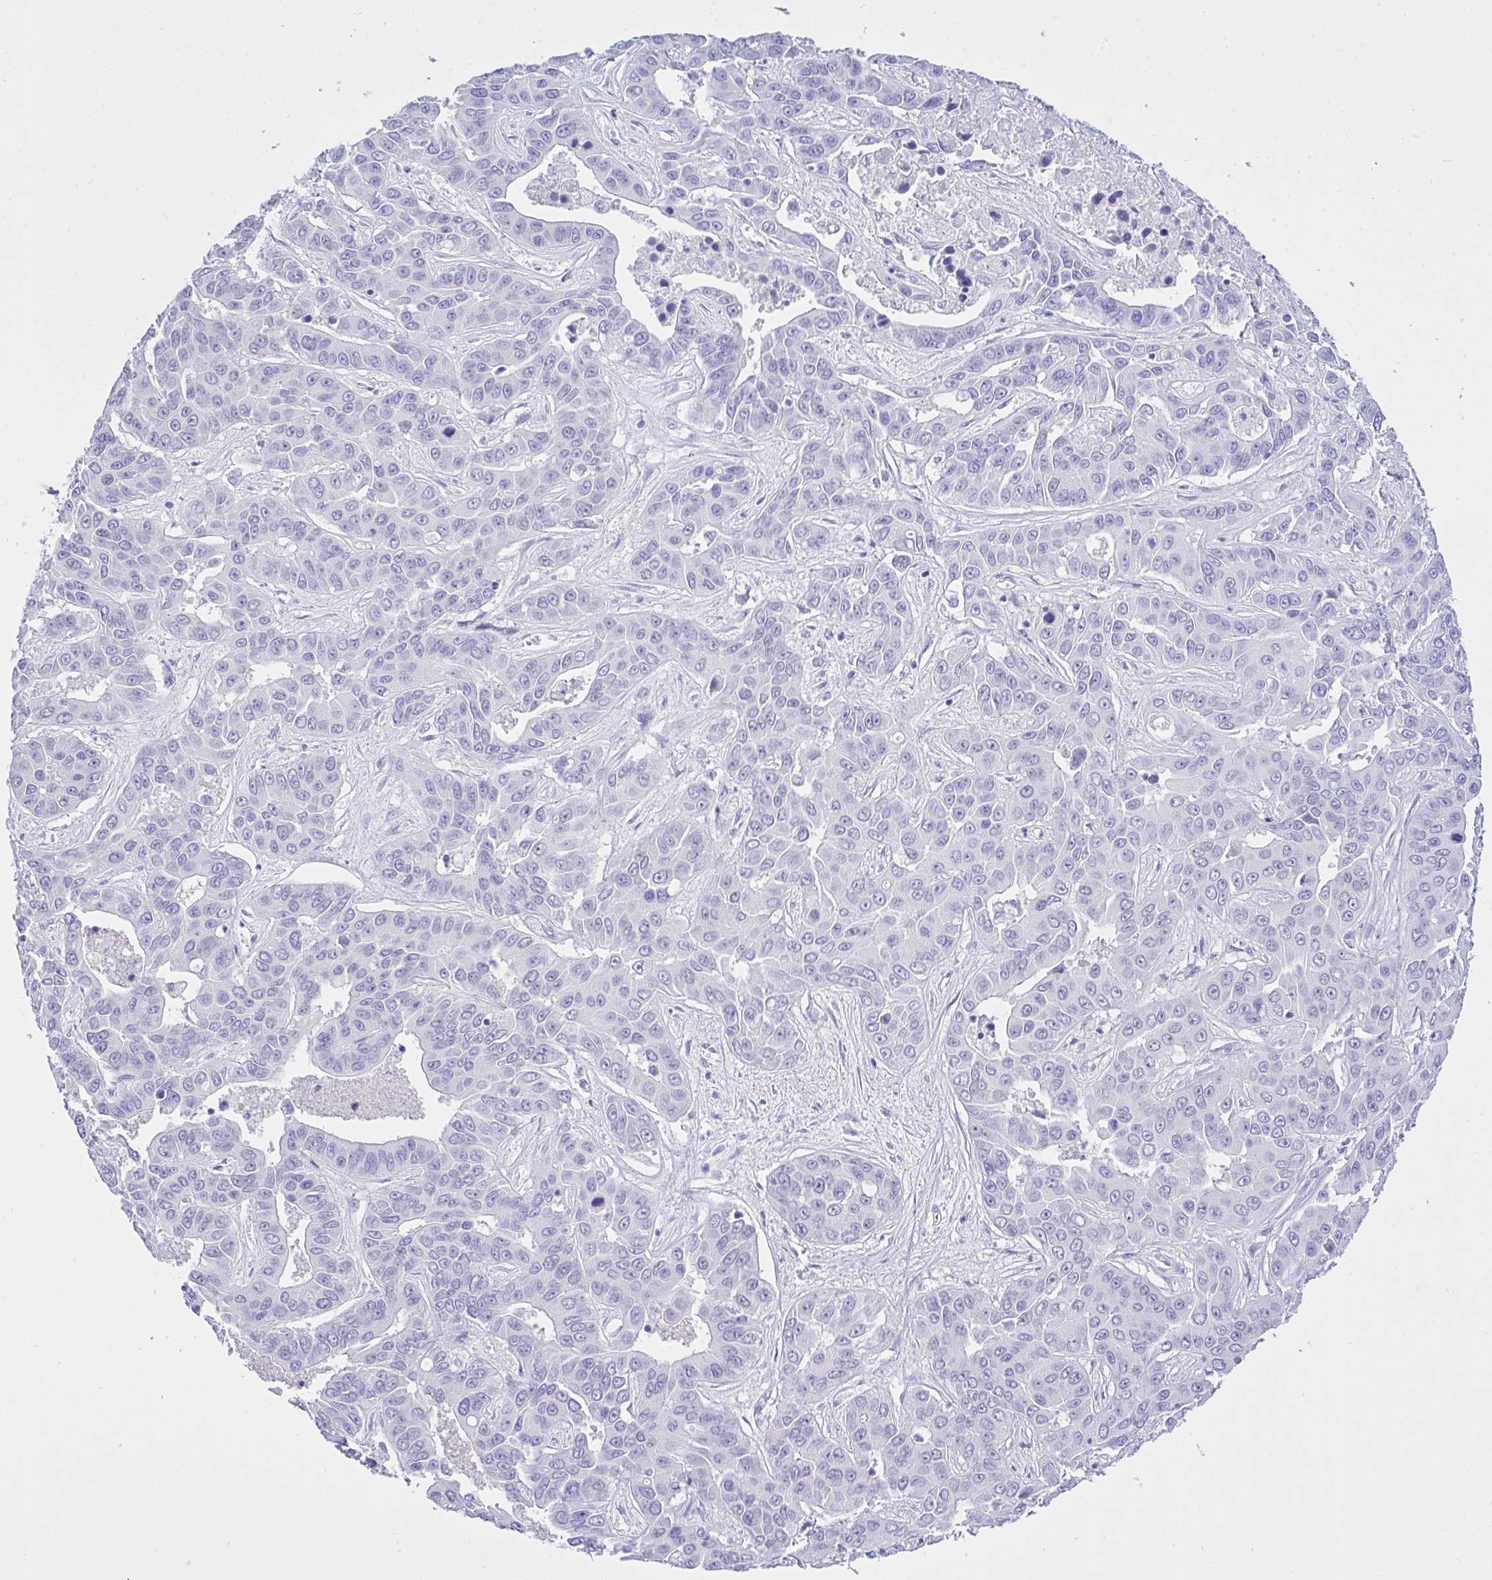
{"staining": {"intensity": "negative", "quantity": "none", "location": "none"}, "tissue": "liver cancer", "cell_type": "Tumor cells", "image_type": "cancer", "snomed": [{"axis": "morphology", "description": "Cholangiocarcinoma"}, {"axis": "topography", "description": "Liver"}], "caption": "High magnification brightfield microscopy of liver cholangiocarcinoma stained with DAB (3,3'-diaminobenzidine) (brown) and counterstained with hematoxylin (blue): tumor cells show no significant expression.", "gene": "AKR1D1", "patient": {"sex": "female", "age": 52}}